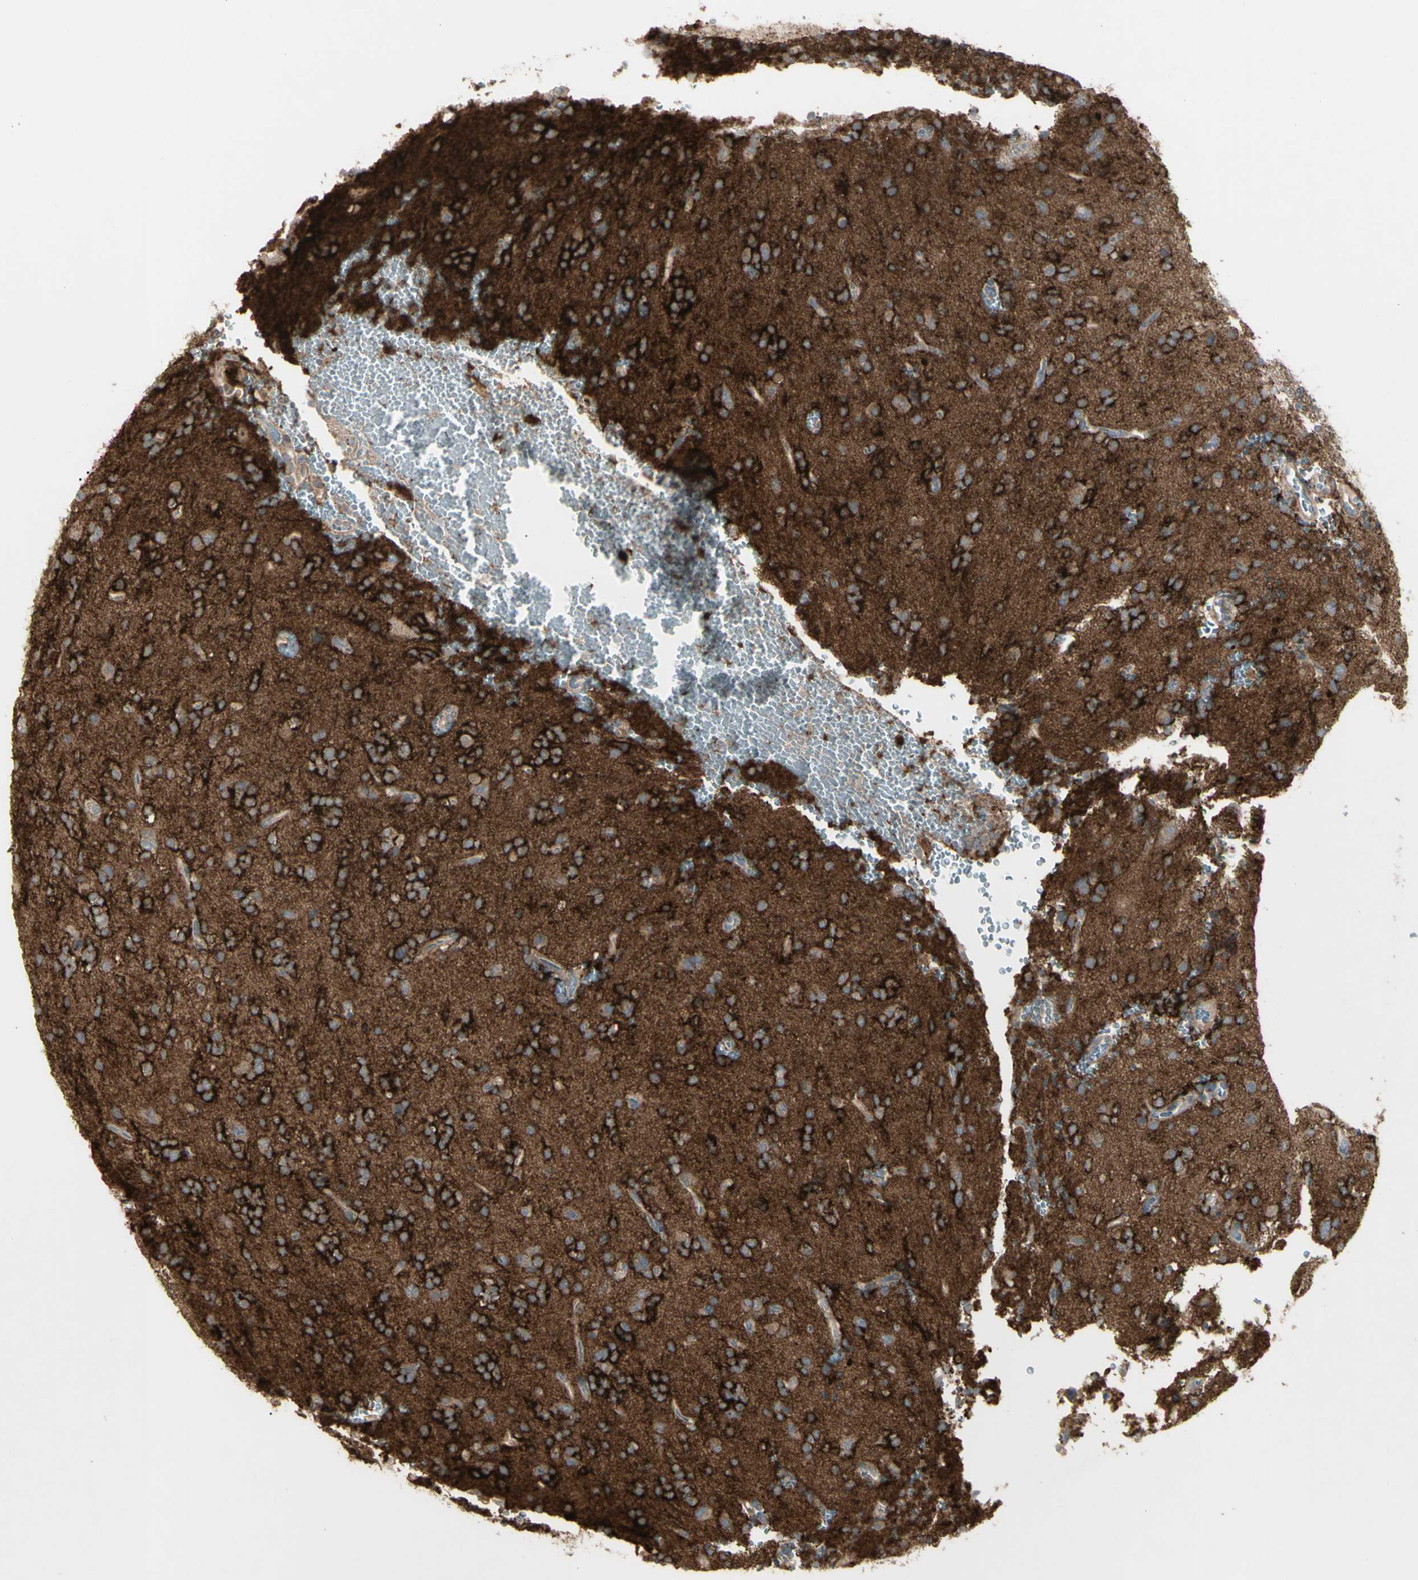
{"staining": {"intensity": "strong", "quantity": ">75%", "location": "cytoplasmic/membranous"}, "tissue": "glioma", "cell_type": "Tumor cells", "image_type": "cancer", "snomed": [{"axis": "morphology", "description": "Glioma, malignant, High grade"}, {"axis": "topography", "description": "Brain"}], "caption": "Glioma stained with immunohistochemistry demonstrates strong cytoplasmic/membranous staining in about >75% of tumor cells.", "gene": "CD276", "patient": {"sex": "male", "age": 47}}